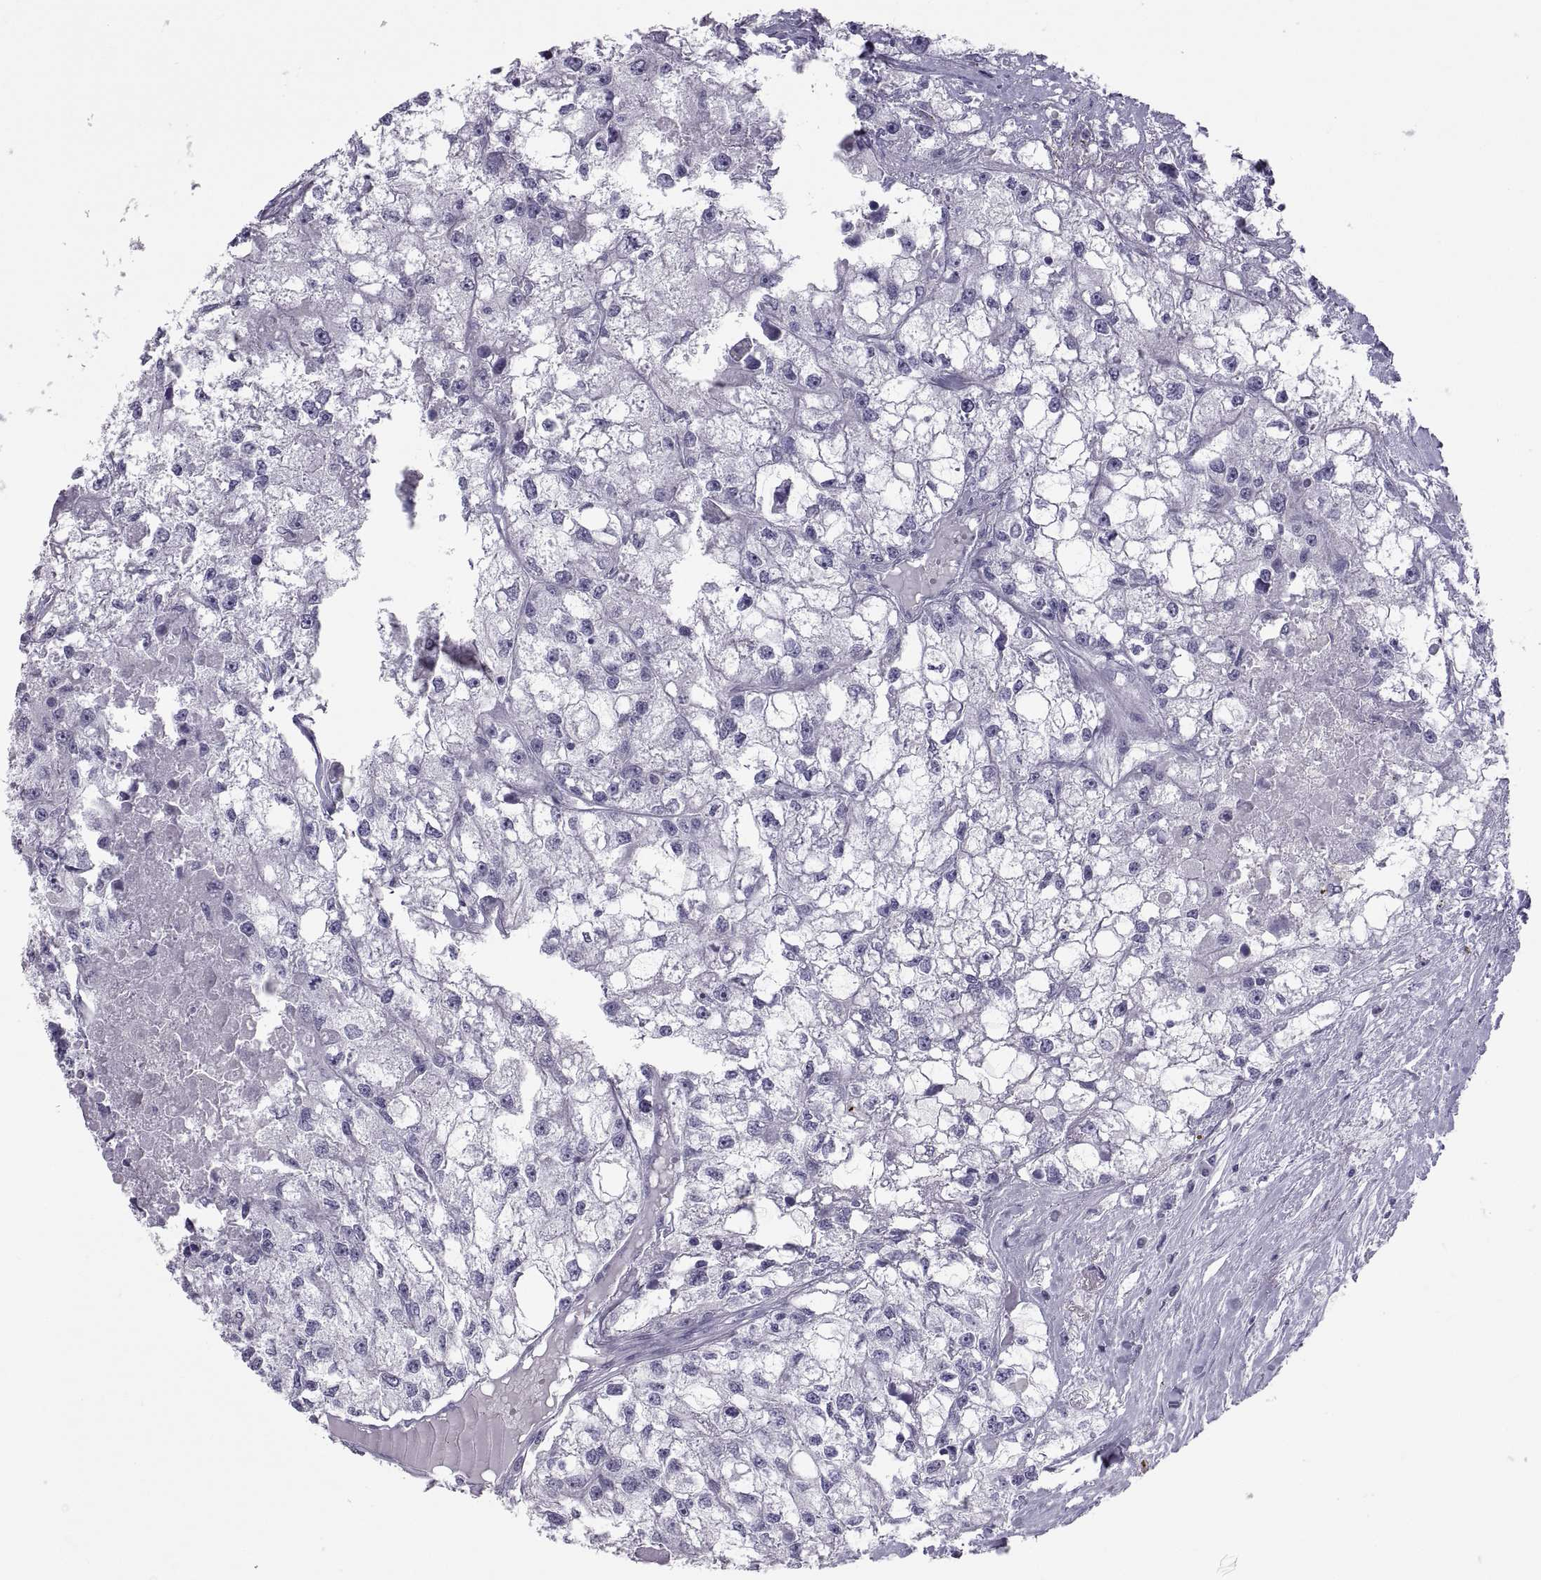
{"staining": {"intensity": "negative", "quantity": "none", "location": "none"}, "tissue": "renal cancer", "cell_type": "Tumor cells", "image_type": "cancer", "snomed": [{"axis": "morphology", "description": "Adenocarcinoma, NOS"}, {"axis": "topography", "description": "Kidney"}], "caption": "IHC histopathology image of neoplastic tissue: adenocarcinoma (renal) stained with DAB displays no significant protein expression in tumor cells. (IHC, brightfield microscopy, high magnification).", "gene": "PCSK1N", "patient": {"sex": "male", "age": 56}}